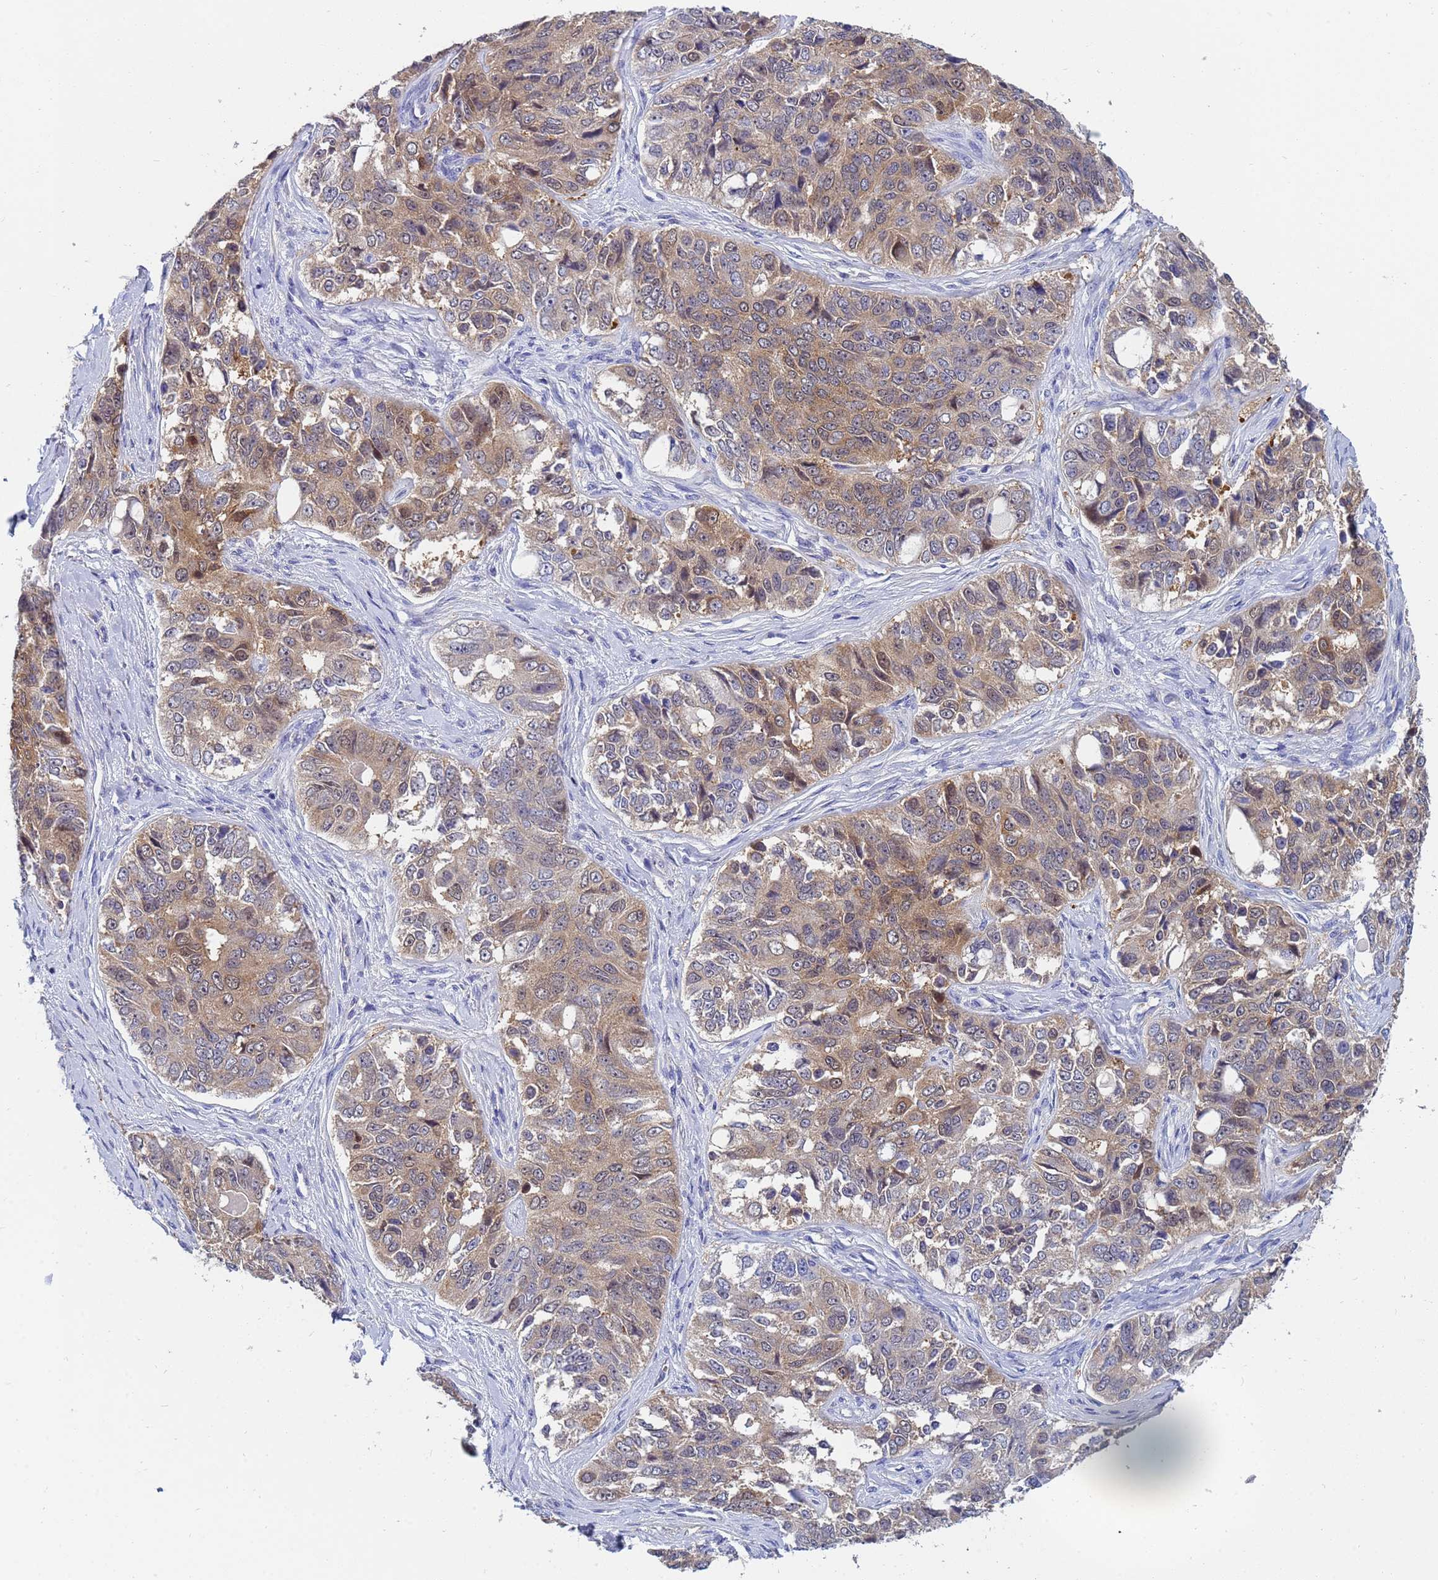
{"staining": {"intensity": "weak", "quantity": ">75%", "location": "cytoplasmic/membranous"}, "tissue": "ovarian cancer", "cell_type": "Tumor cells", "image_type": "cancer", "snomed": [{"axis": "morphology", "description": "Carcinoma, endometroid"}, {"axis": "topography", "description": "Ovary"}], "caption": "Immunohistochemical staining of human ovarian cancer (endometroid carcinoma) reveals weak cytoplasmic/membranous protein staining in approximately >75% of tumor cells. The protein of interest is shown in brown color, while the nuclei are stained blue.", "gene": "TTLL11", "patient": {"sex": "female", "age": 51}}